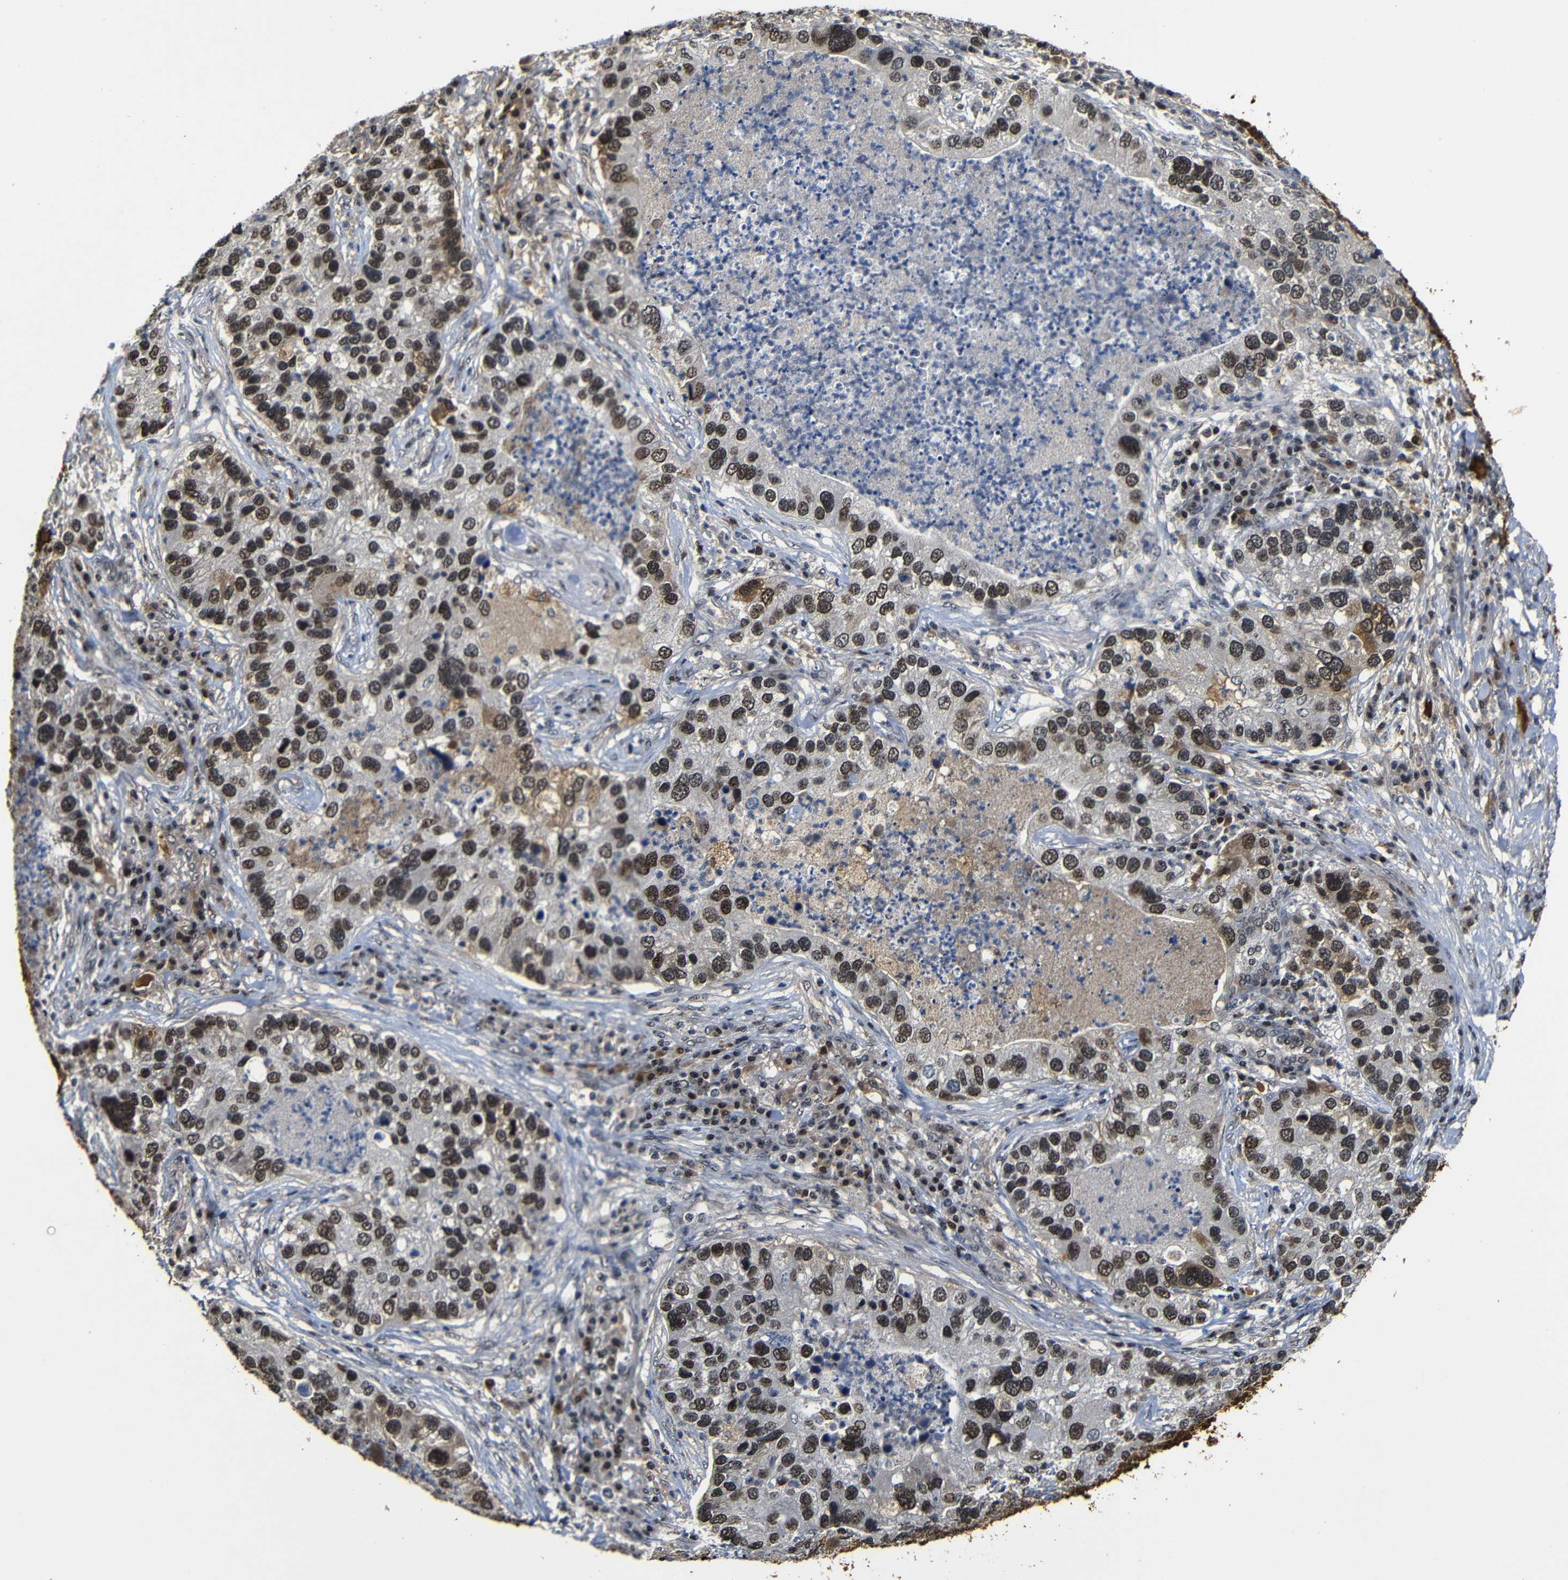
{"staining": {"intensity": "moderate", "quantity": "25%-75%", "location": "cytoplasmic/membranous,nuclear"}, "tissue": "lung cancer", "cell_type": "Tumor cells", "image_type": "cancer", "snomed": [{"axis": "morphology", "description": "Normal tissue, NOS"}, {"axis": "morphology", "description": "Adenocarcinoma, NOS"}, {"axis": "topography", "description": "Bronchus"}, {"axis": "topography", "description": "Lung"}], "caption": "A high-resolution image shows immunohistochemistry (IHC) staining of adenocarcinoma (lung), which displays moderate cytoplasmic/membranous and nuclear staining in approximately 25%-75% of tumor cells.", "gene": "MYC", "patient": {"sex": "male", "age": 54}}